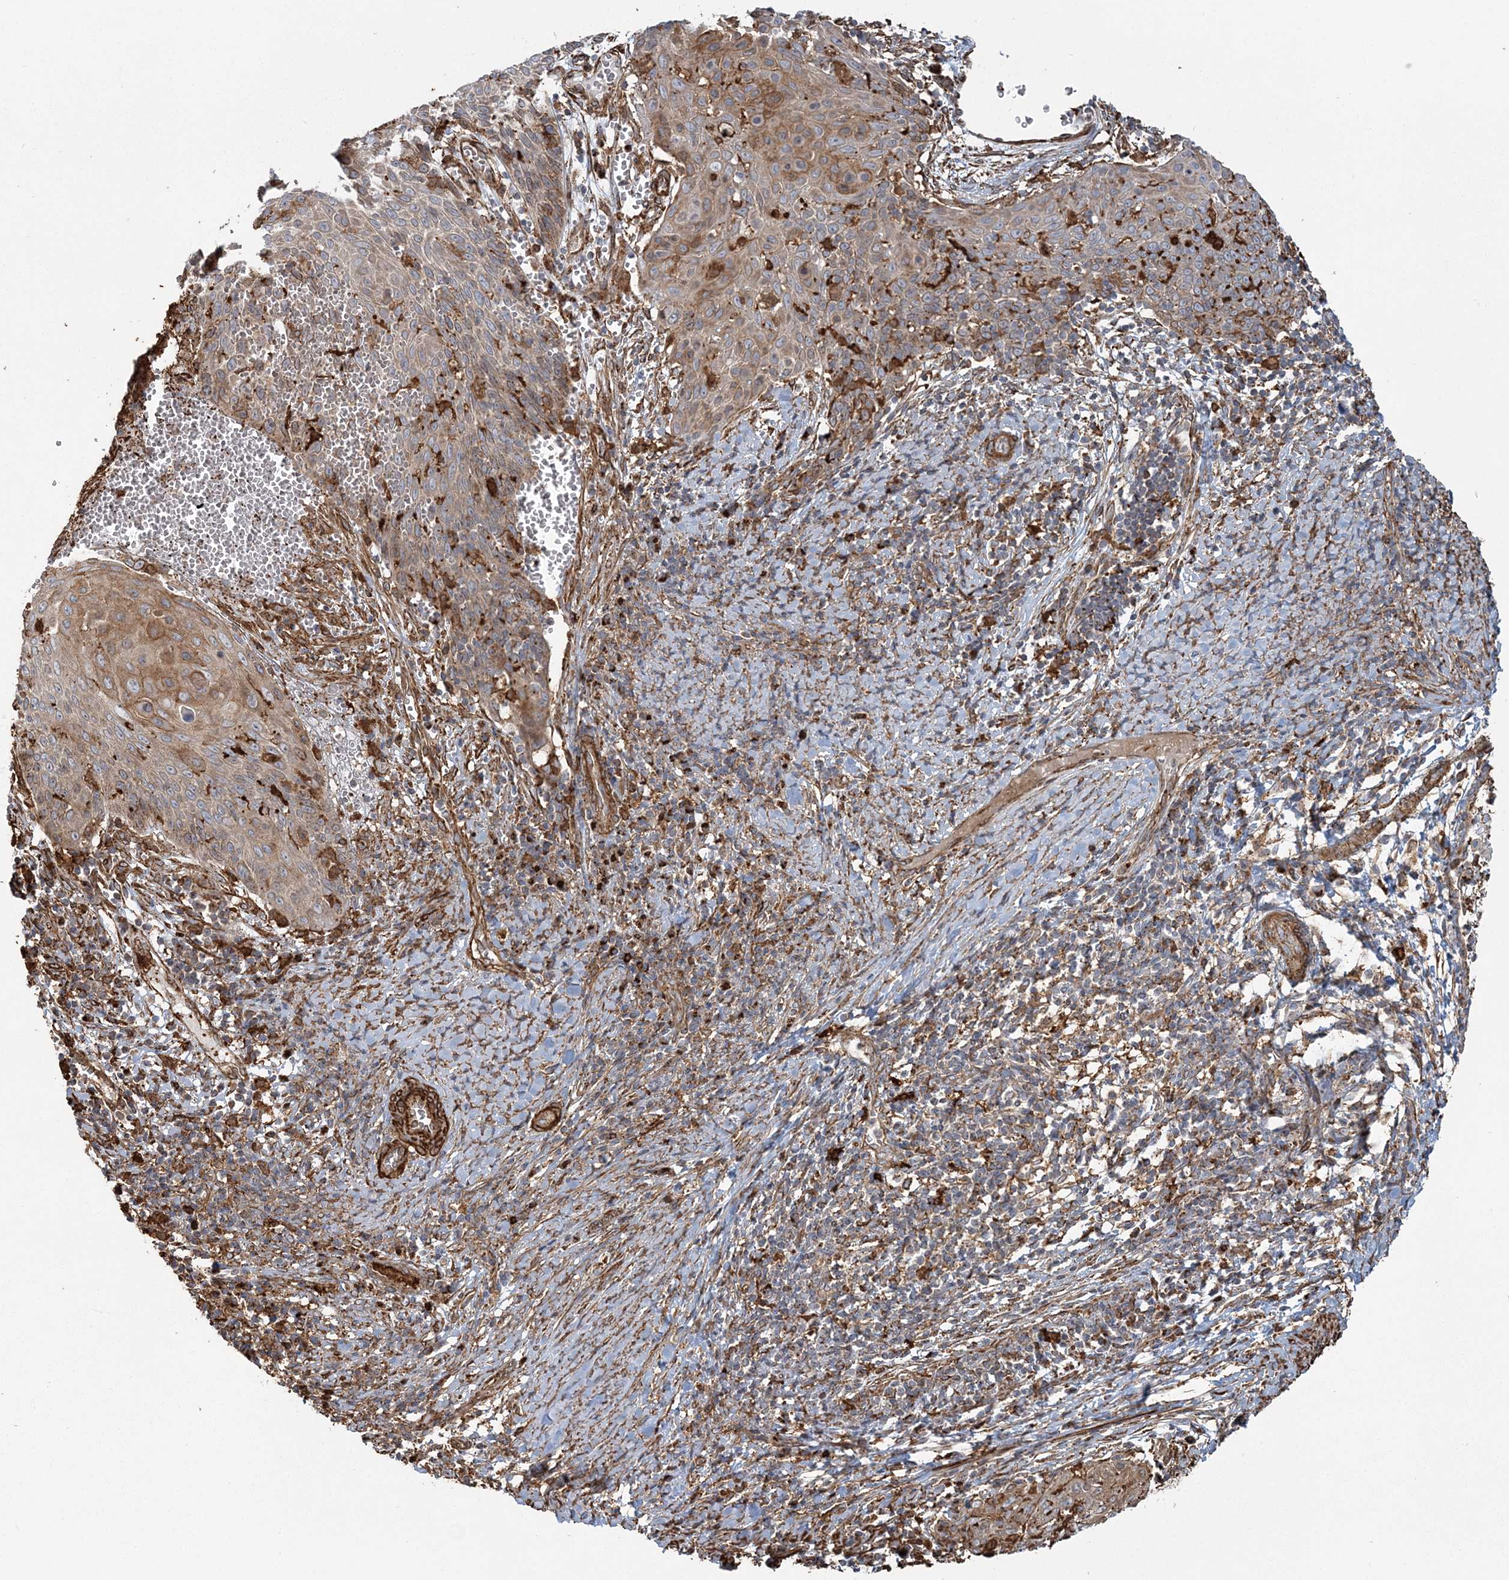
{"staining": {"intensity": "moderate", "quantity": "25%-75%", "location": "cytoplasmic/membranous"}, "tissue": "cervical cancer", "cell_type": "Tumor cells", "image_type": "cancer", "snomed": [{"axis": "morphology", "description": "Squamous cell carcinoma, NOS"}, {"axis": "topography", "description": "Cervix"}], "caption": "This histopathology image exhibits squamous cell carcinoma (cervical) stained with immunohistochemistry to label a protein in brown. The cytoplasmic/membranous of tumor cells show moderate positivity for the protein. Nuclei are counter-stained blue.", "gene": "TRAF3IP2", "patient": {"sex": "female", "age": 39}}